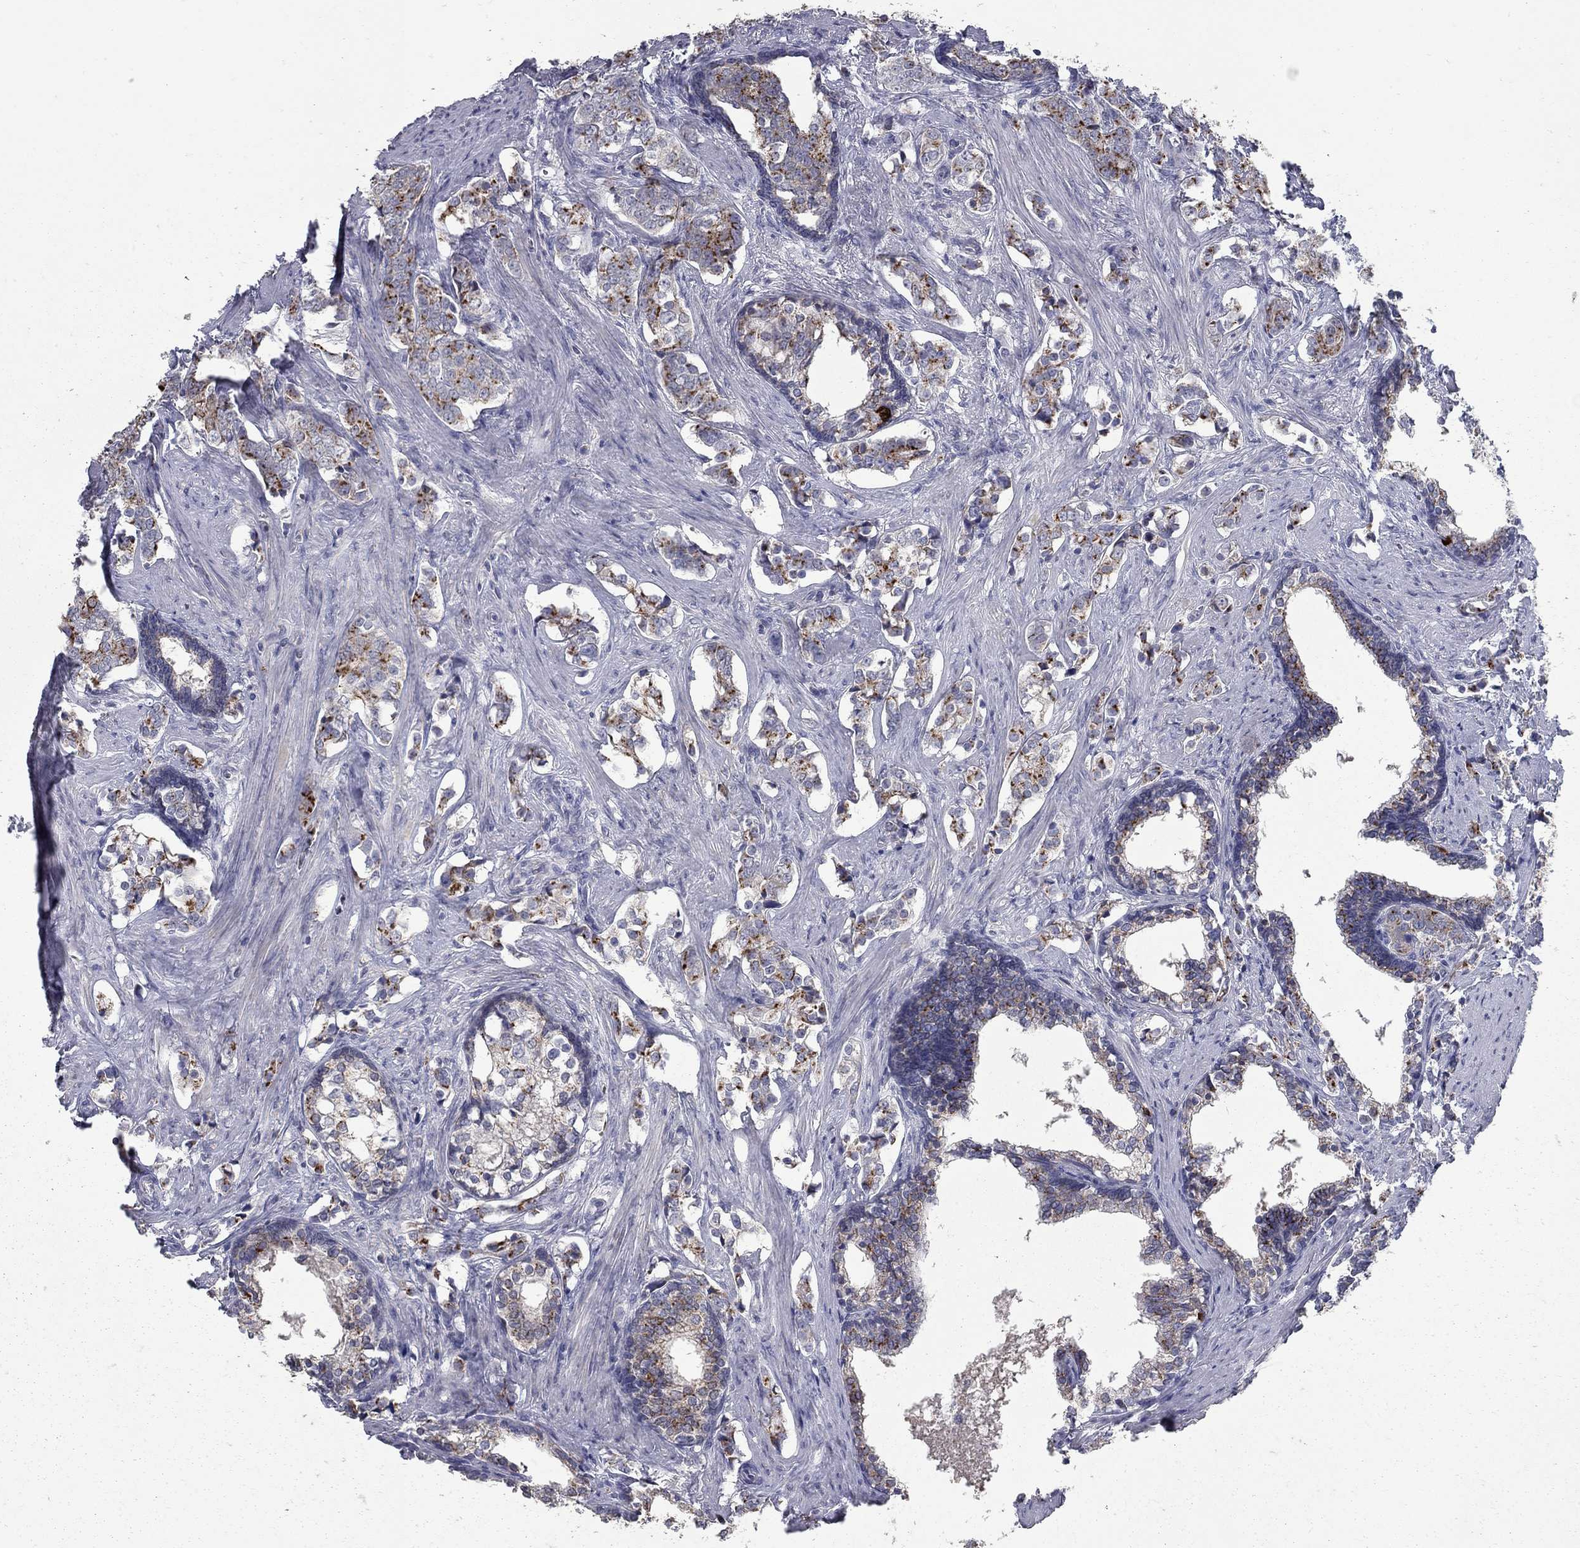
{"staining": {"intensity": "strong", "quantity": "<25%", "location": "cytoplasmic/membranous"}, "tissue": "prostate cancer", "cell_type": "Tumor cells", "image_type": "cancer", "snomed": [{"axis": "morphology", "description": "Adenocarcinoma, NOS"}, {"axis": "topography", "description": "Prostate and seminal vesicle, NOS"}], "caption": "This micrograph displays IHC staining of prostate cancer, with medium strong cytoplasmic/membranous expression in approximately <25% of tumor cells.", "gene": "KIAA0319L", "patient": {"sex": "male", "age": 63}}